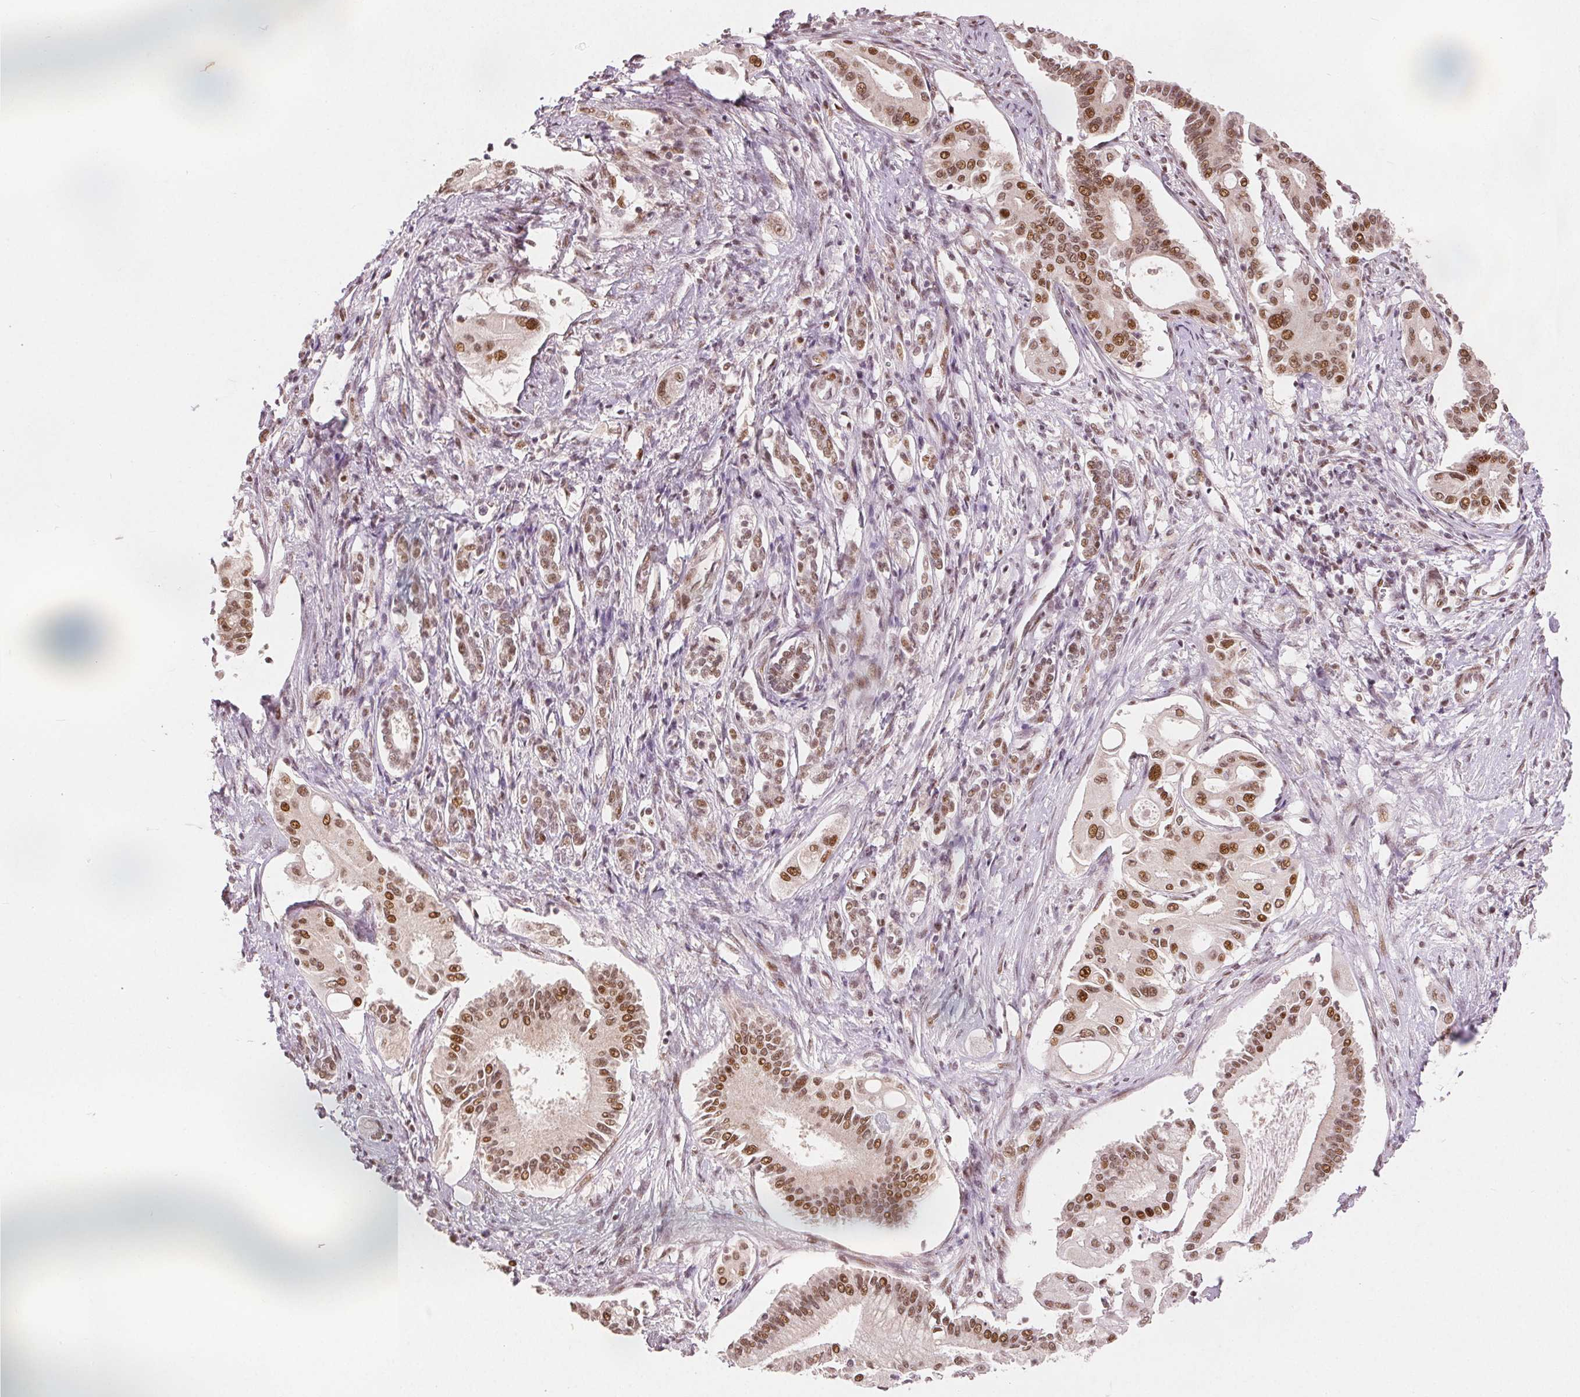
{"staining": {"intensity": "moderate", "quantity": ">75%", "location": "nuclear"}, "tissue": "pancreatic cancer", "cell_type": "Tumor cells", "image_type": "cancer", "snomed": [{"axis": "morphology", "description": "Adenocarcinoma, NOS"}, {"axis": "topography", "description": "Pancreas"}], "caption": "The micrograph exhibits staining of pancreatic cancer, revealing moderate nuclear protein expression (brown color) within tumor cells. The staining was performed using DAB (3,3'-diaminobenzidine), with brown indicating positive protein expression. Nuclei are stained blue with hematoxylin.", "gene": "ZNF703", "patient": {"sex": "female", "age": 68}}